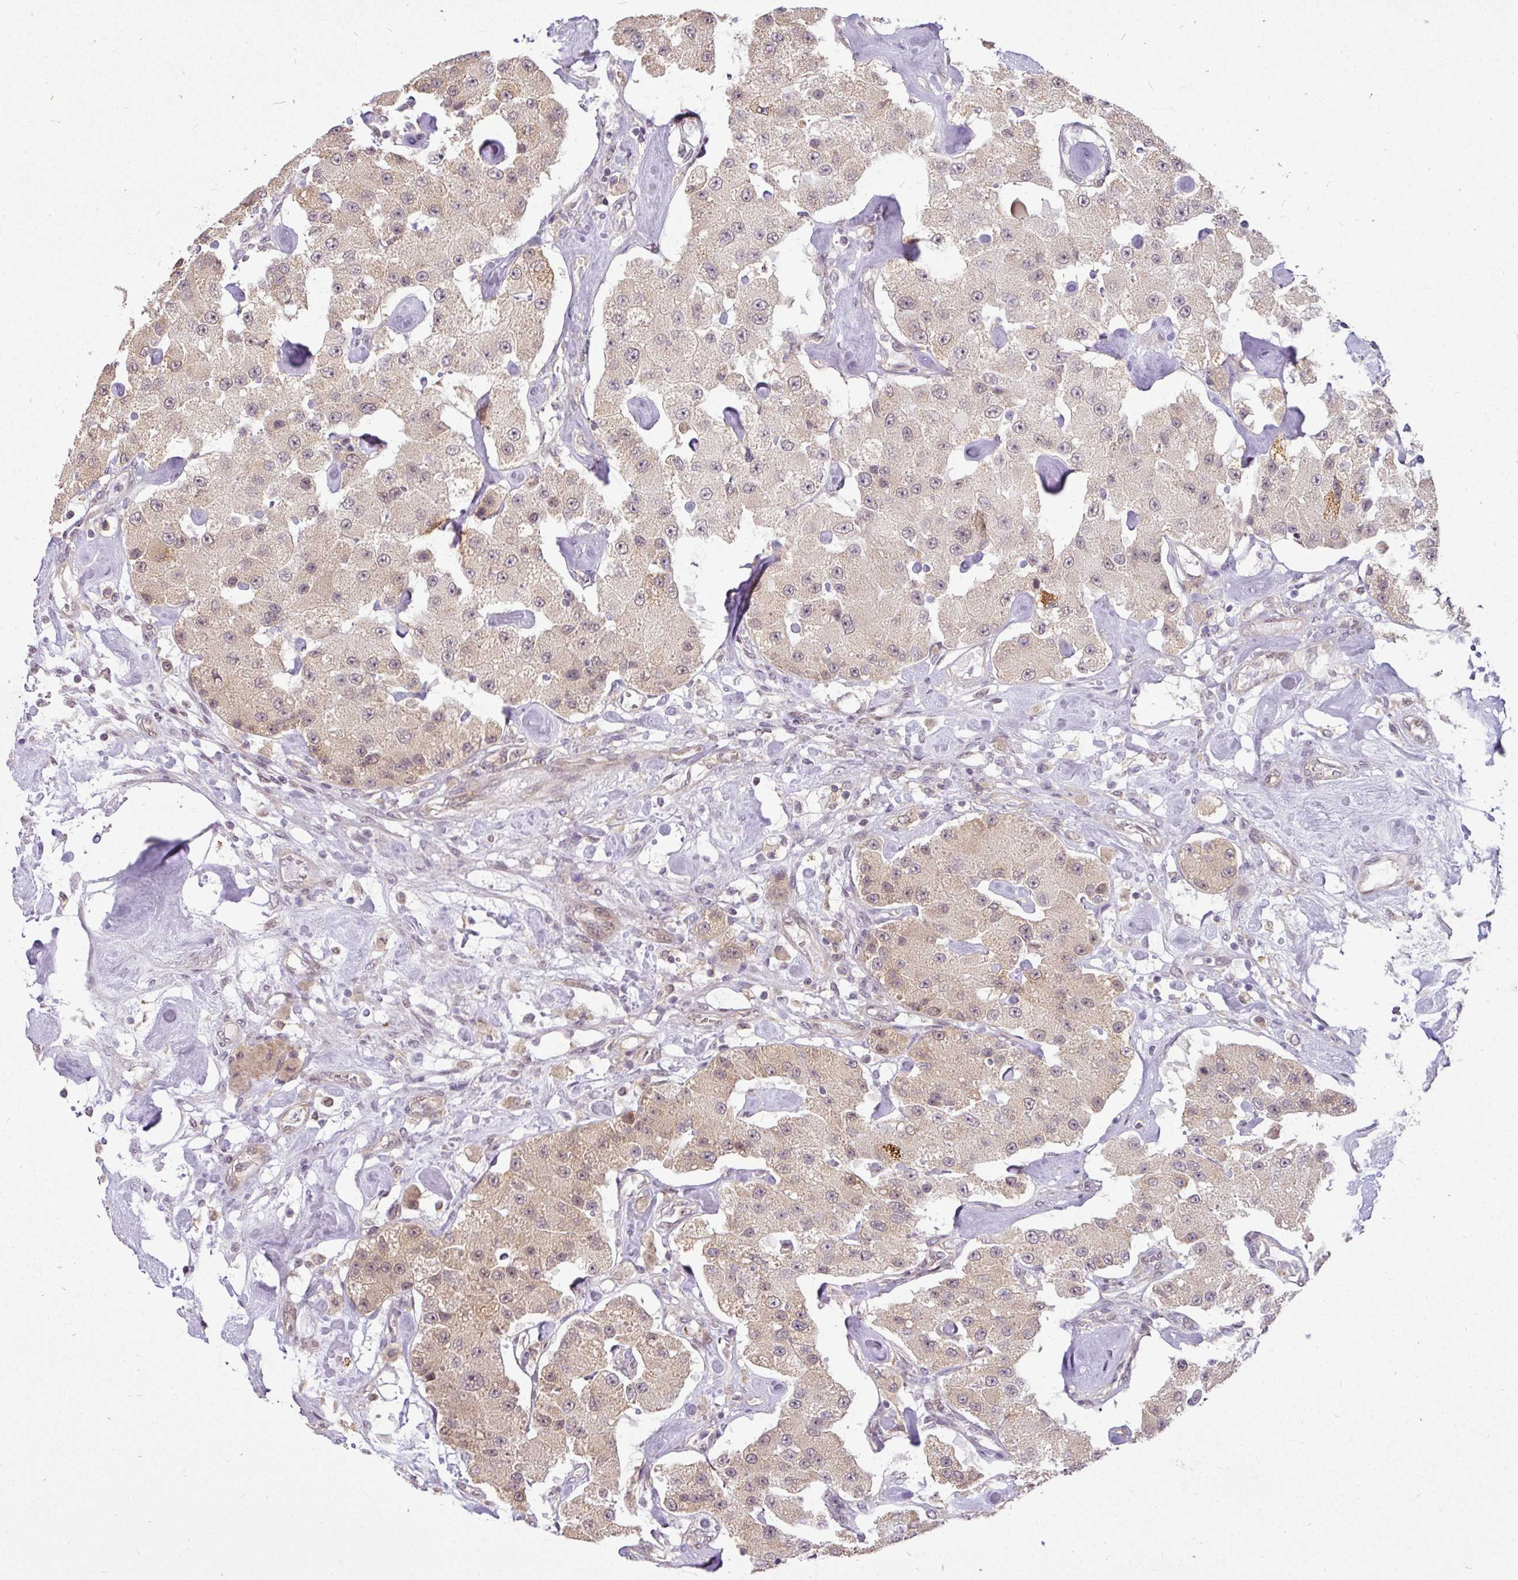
{"staining": {"intensity": "strong", "quantity": "<25%", "location": "cytoplasmic/membranous"}, "tissue": "carcinoid", "cell_type": "Tumor cells", "image_type": "cancer", "snomed": [{"axis": "morphology", "description": "Carcinoid, malignant, NOS"}, {"axis": "topography", "description": "Pancreas"}], "caption": "Immunohistochemistry of human carcinoid exhibits medium levels of strong cytoplasmic/membranous expression in approximately <25% of tumor cells.", "gene": "C1orf226", "patient": {"sex": "male", "age": 41}}